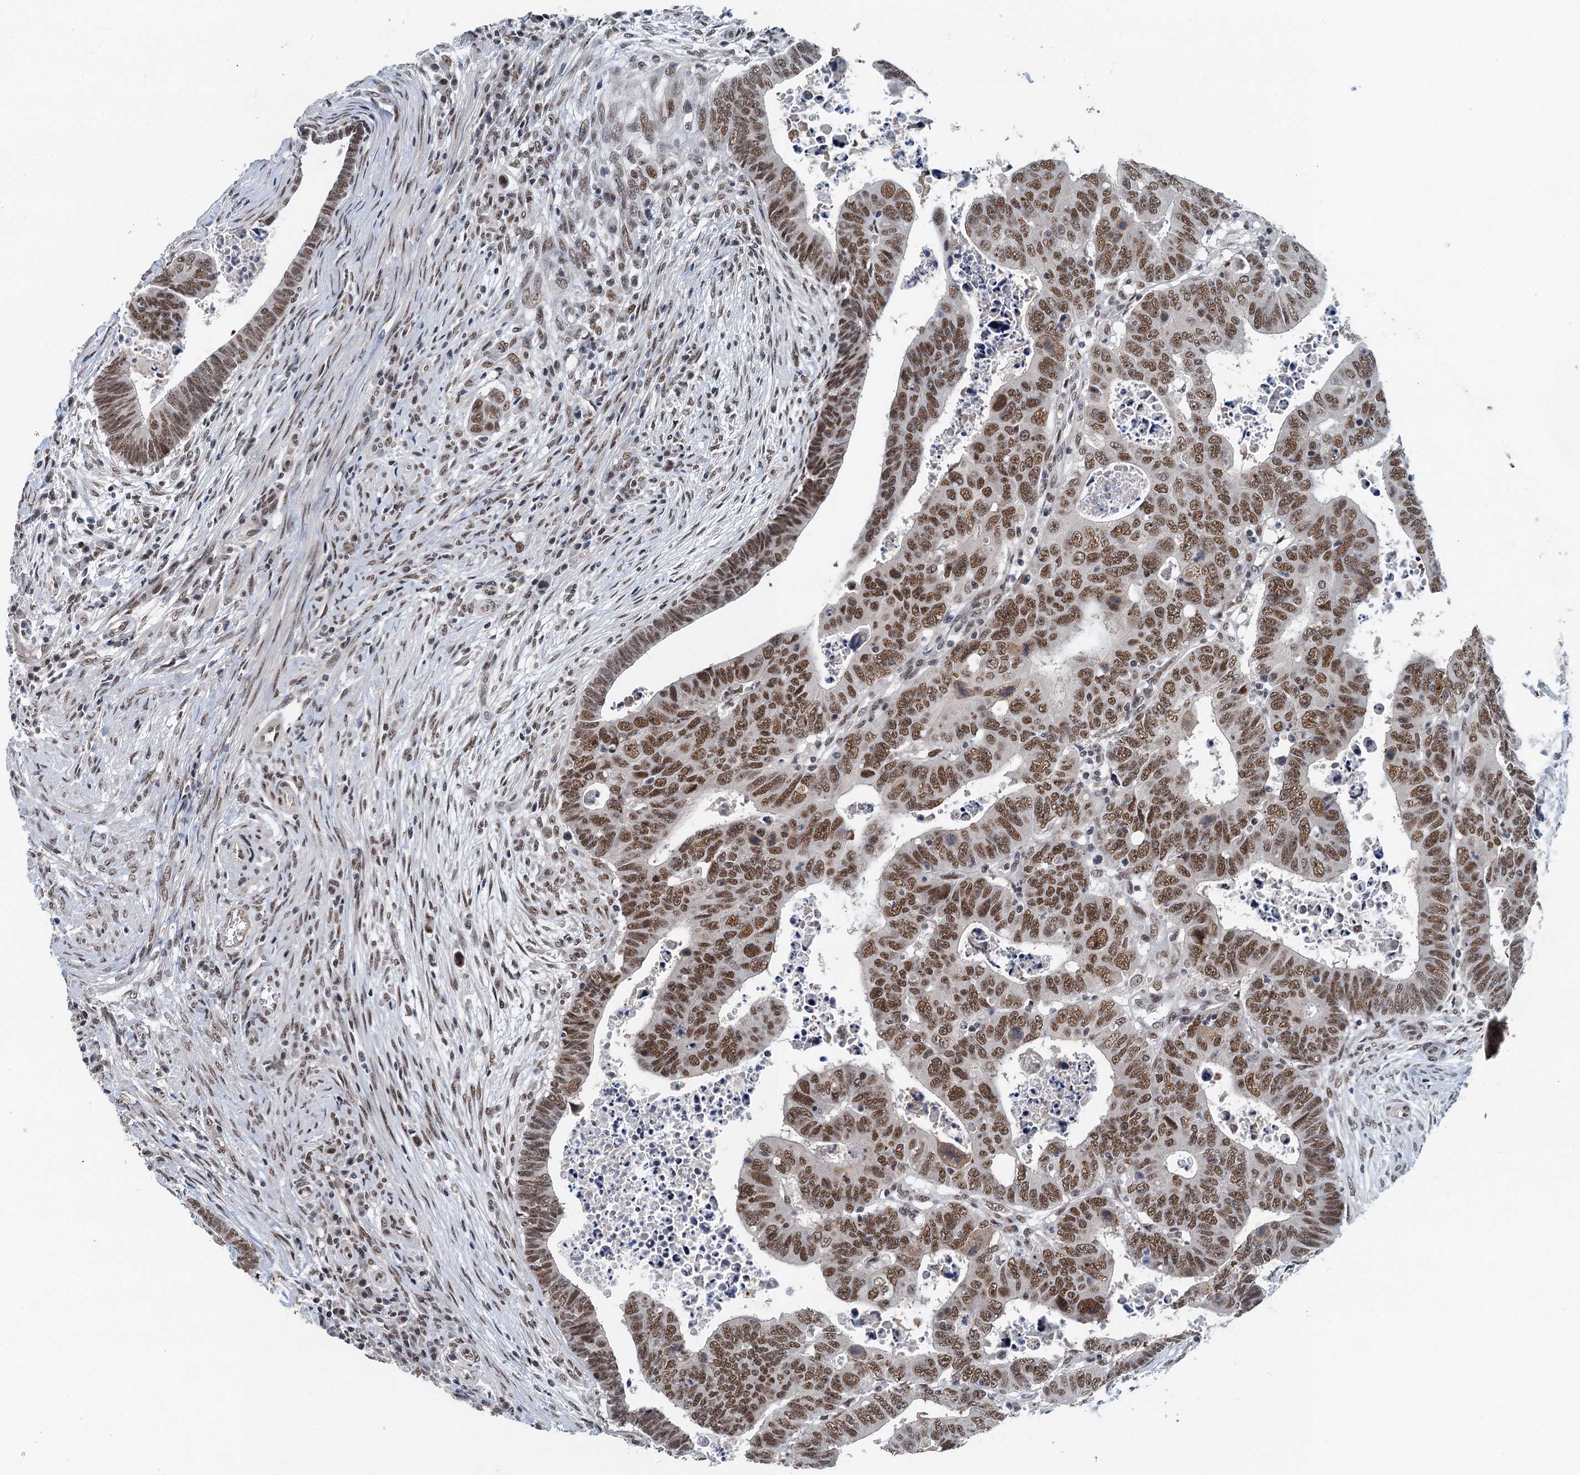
{"staining": {"intensity": "strong", "quantity": ">75%", "location": "nuclear"}, "tissue": "colorectal cancer", "cell_type": "Tumor cells", "image_type": "cancer", "snomed": [{"axis": "morphology", "description": "Normal tissue, NOS"}, {"axis": "morphology", "description": "Adenocarcinoma, NOS"}, {"axis": "topography", "description": "Rectum"}], "caption": "Immunohistochemistry image of neoplastic tissue: human colorectal cancer stained using IHC reveals high levels of strong protein expression localized specifically in the nuclear of tumor cells, appearing as a nuclear brown color.", "gene": "MTA3", "patient": {"sex": "female", "age": 65}}